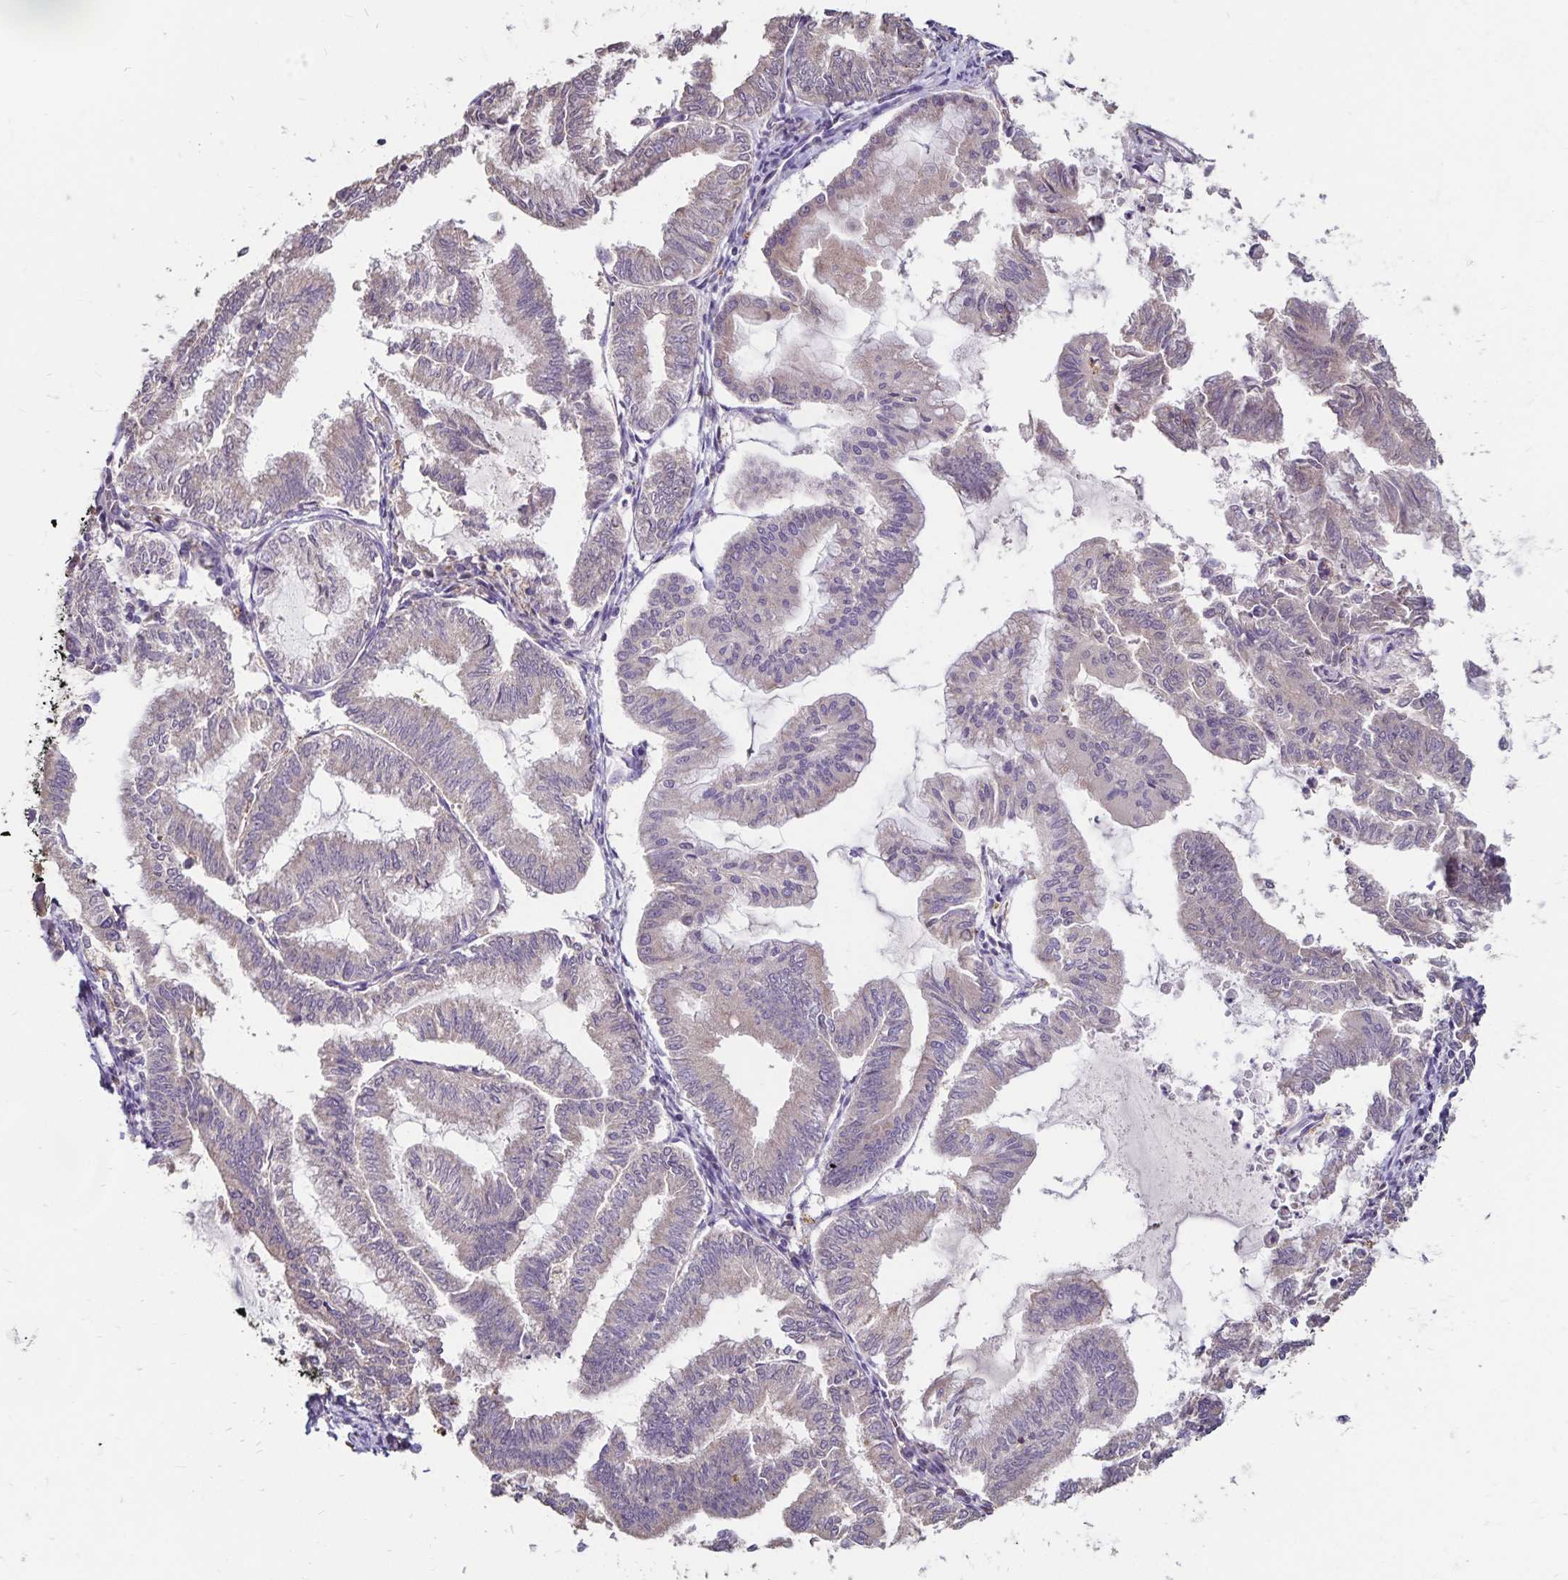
{"staining": {"intensity": "negative", "quantity": "none", "location": "none"}, "tissue": "endometrial cancer", "cell_type": "Tumor cells", "image_type": "cancer", "snomed": [{"axis": "morphology", "description": "Adenocarcinoma, NOS"}, {"axis": "topography", "description": "Endometrium"}], "caption": "IHC of endometrial cancer shows no staining in tumor cells. (Stains: DAB (3,3'-diaminobenzidine) immunohistochemistry (IHC) with hematoxylin counter stain, Microscopy: brightfield microscopy at high magnification).", "gene": "EMC10", "patient": {"sex": "female", "age": 79}}